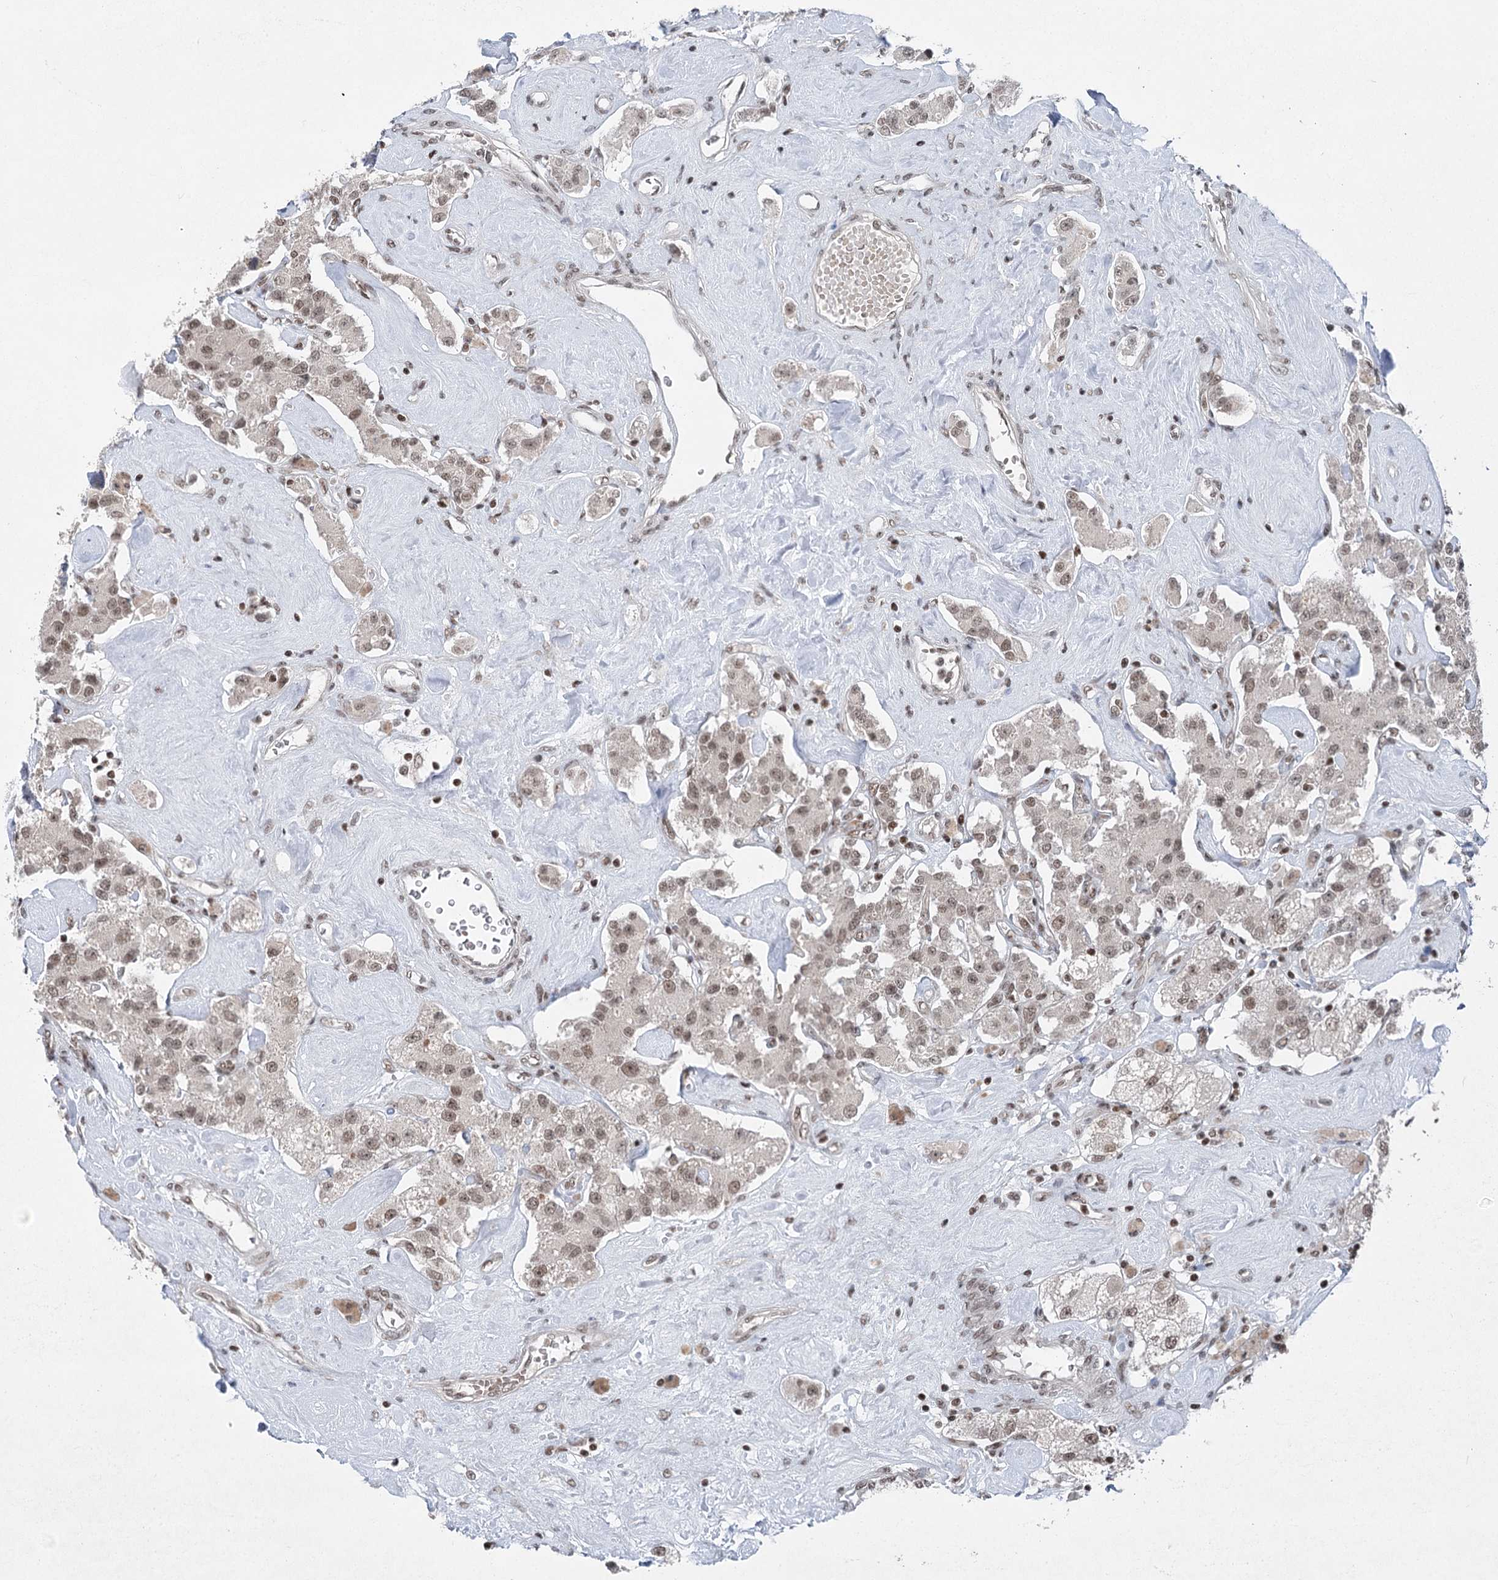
{"staining": {"intensity": "weak", "quantity": ">75%", "location": "nuclear"}, "tissue": "carcinoid", "cell_type": "Tumor cells", "image_type": "cancer", "snomed": [{"axis": "morphology", "description": "Carcinoid, malignant, NOS"}, {"axis": "topography", "description": "Pancreas"}], "caption": "Immunohistochemistry (IHC) image of neoplastic tissue: carcinoid stained using immunohistochemistry (IHC) demonstrates low levels of weak protein expression localized specifically in the nuclear of tumor cells, appearing as a nuclear brown color.", "gene": "CGGBP1", "patient": {"sex": "male", "age": 41}}